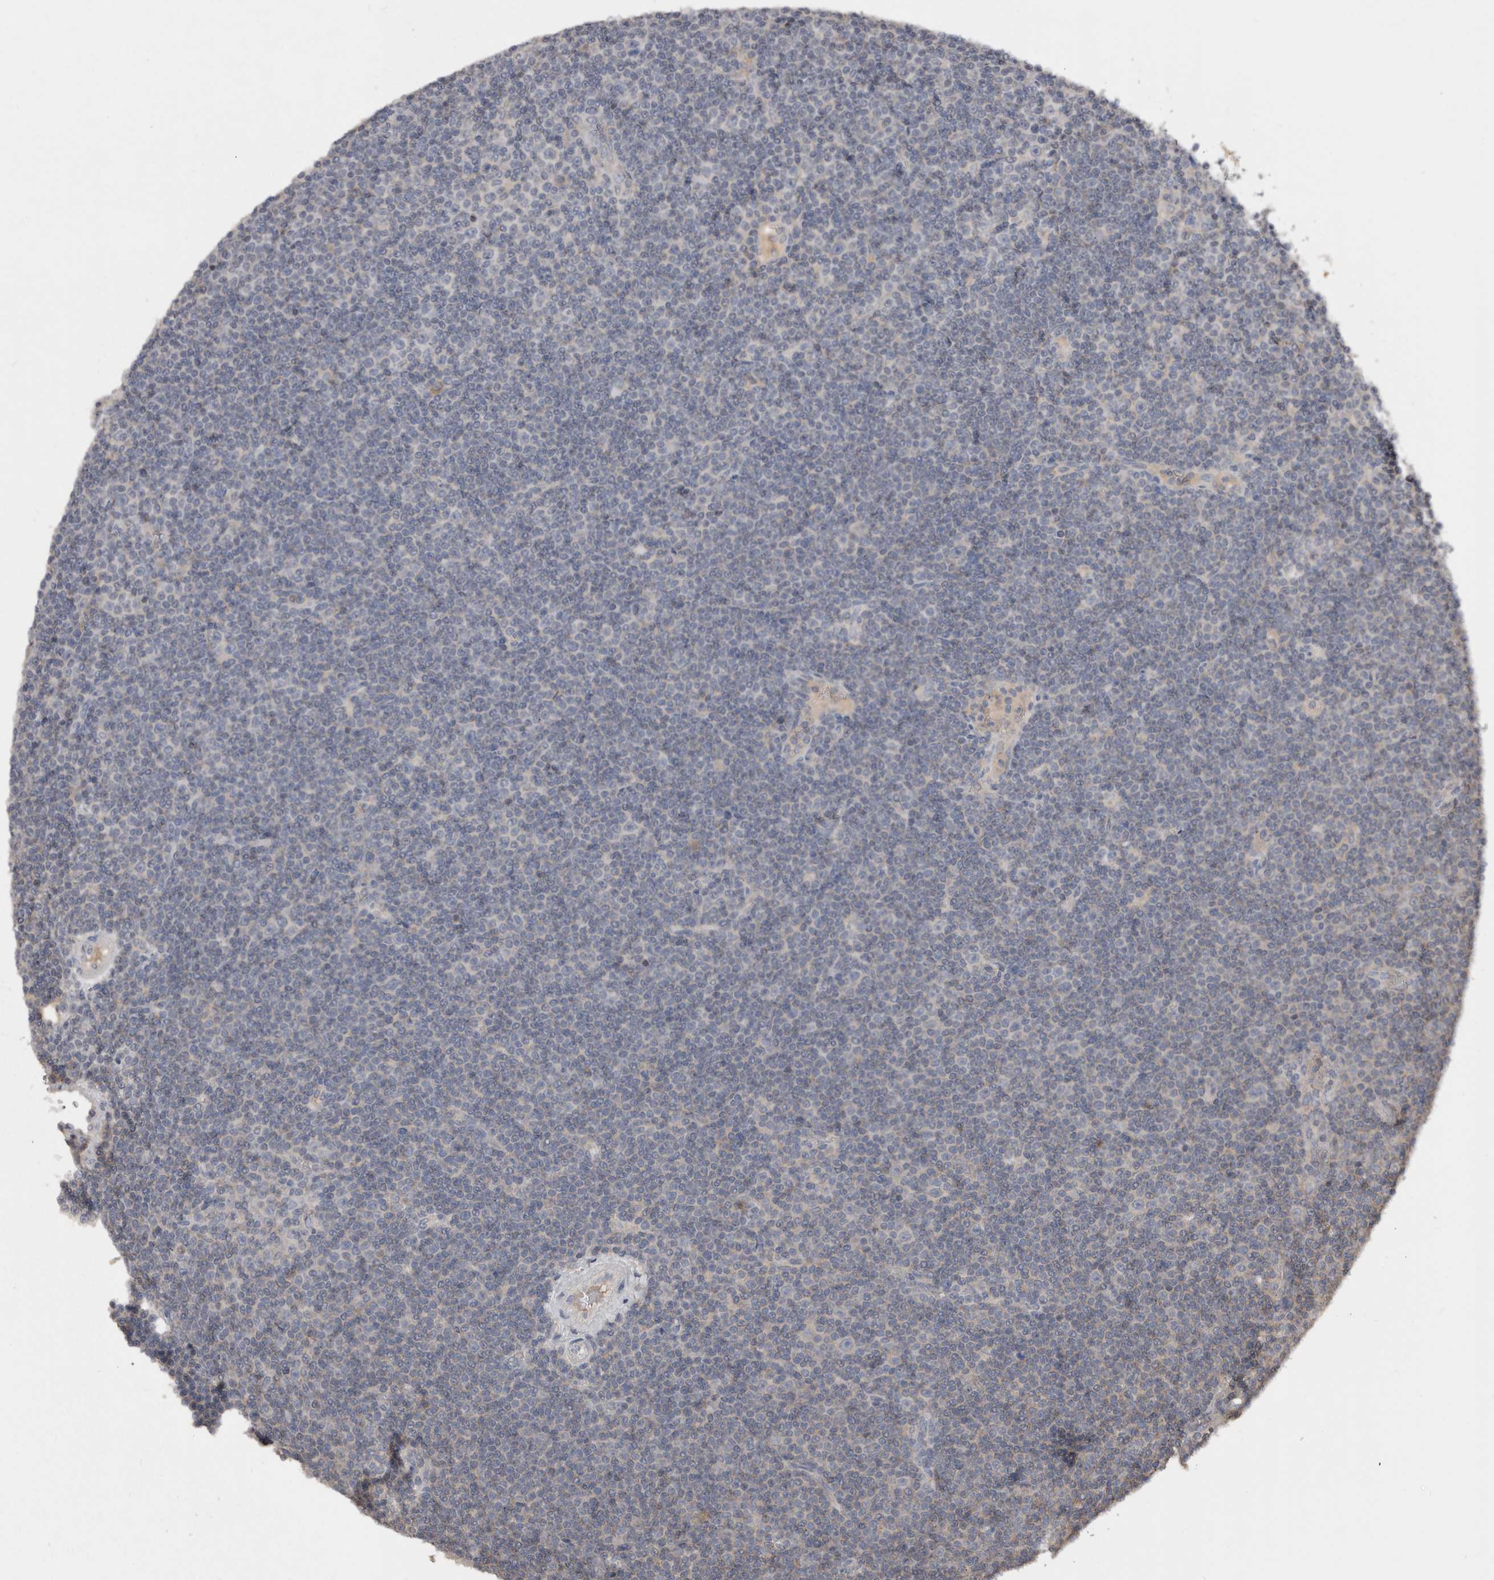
{"staining": {"intensity": "negative", "quantity": "none", "location": "none"}, "tissue": "lymphoma", "cell_type": "Tumor cells", "image_type": "cancer", "snomed": [{"axis": "morphology", "description": "Malignant lymphoma, non-Hodgkin's type, Low grade"}, {"axis": "topography", "description": "Lymph node"}], "caption": "Immunohistochemistry photomicrograph of neoplastic tissue: malignant lymphoma, non-Hodgkin's type (low-grade) stained with DAB reveals no significant protein expression in tumor cells.", "gene": "SLC39A2", "patient": {"sex": "female", "age": 67}}